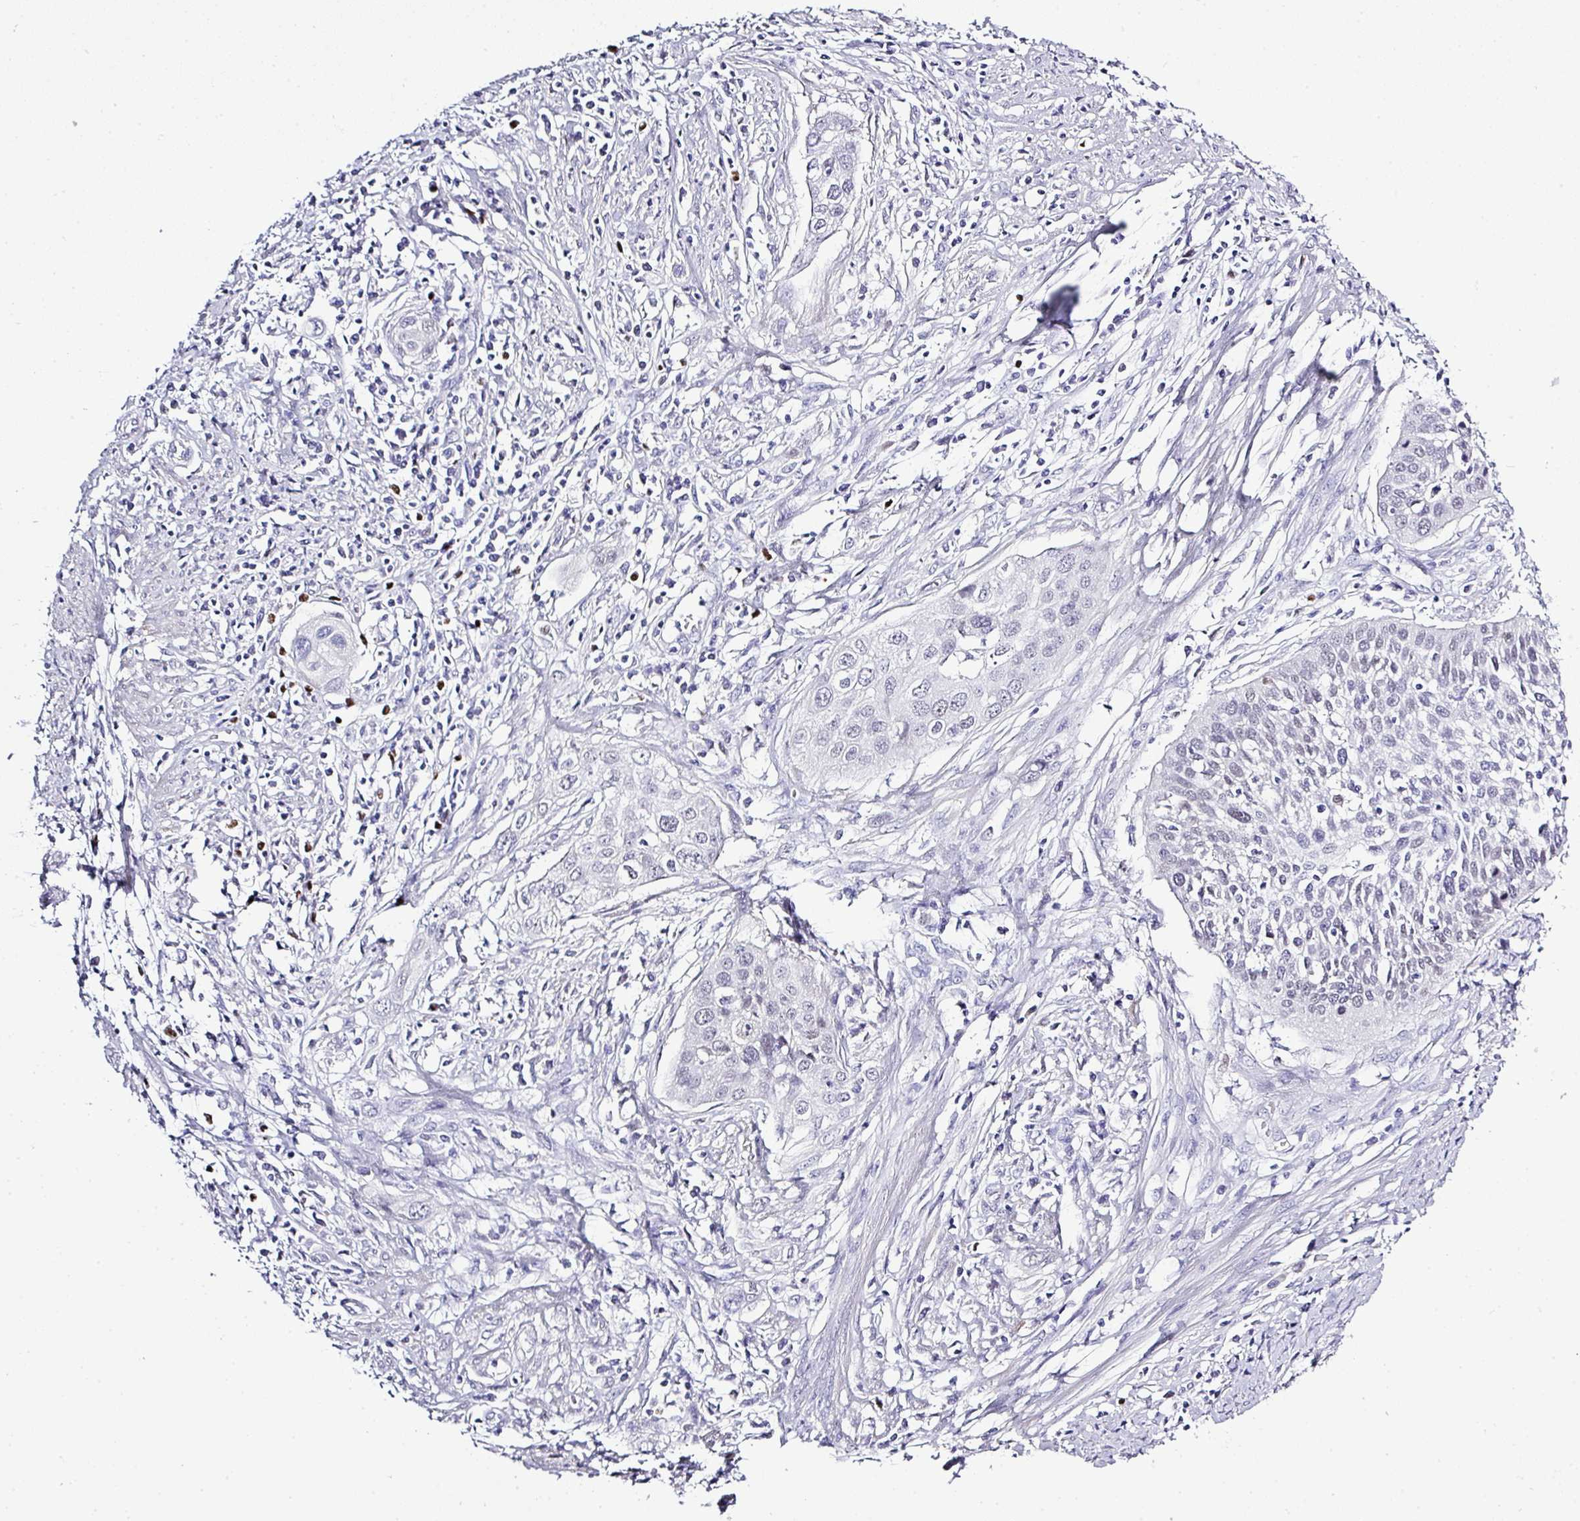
{"staining": {"intensity": "negative", "quantity": "none", "location": "none"}, "tissue": "cervical cancer", "cell_type": "Tumor cells", "image_type": "cancer", "snomed": [{"axis": "morphology", "description": "Squamous cell carcinoma, NOS"}, {"axis": "topography", "description": "Cervix"}], "caption": "Histopathology image shows no significant protein positivity in tumor cells of cervical cancer.", "gene": "BCL11A", "patient": {"sex": "female", "age": 34}}